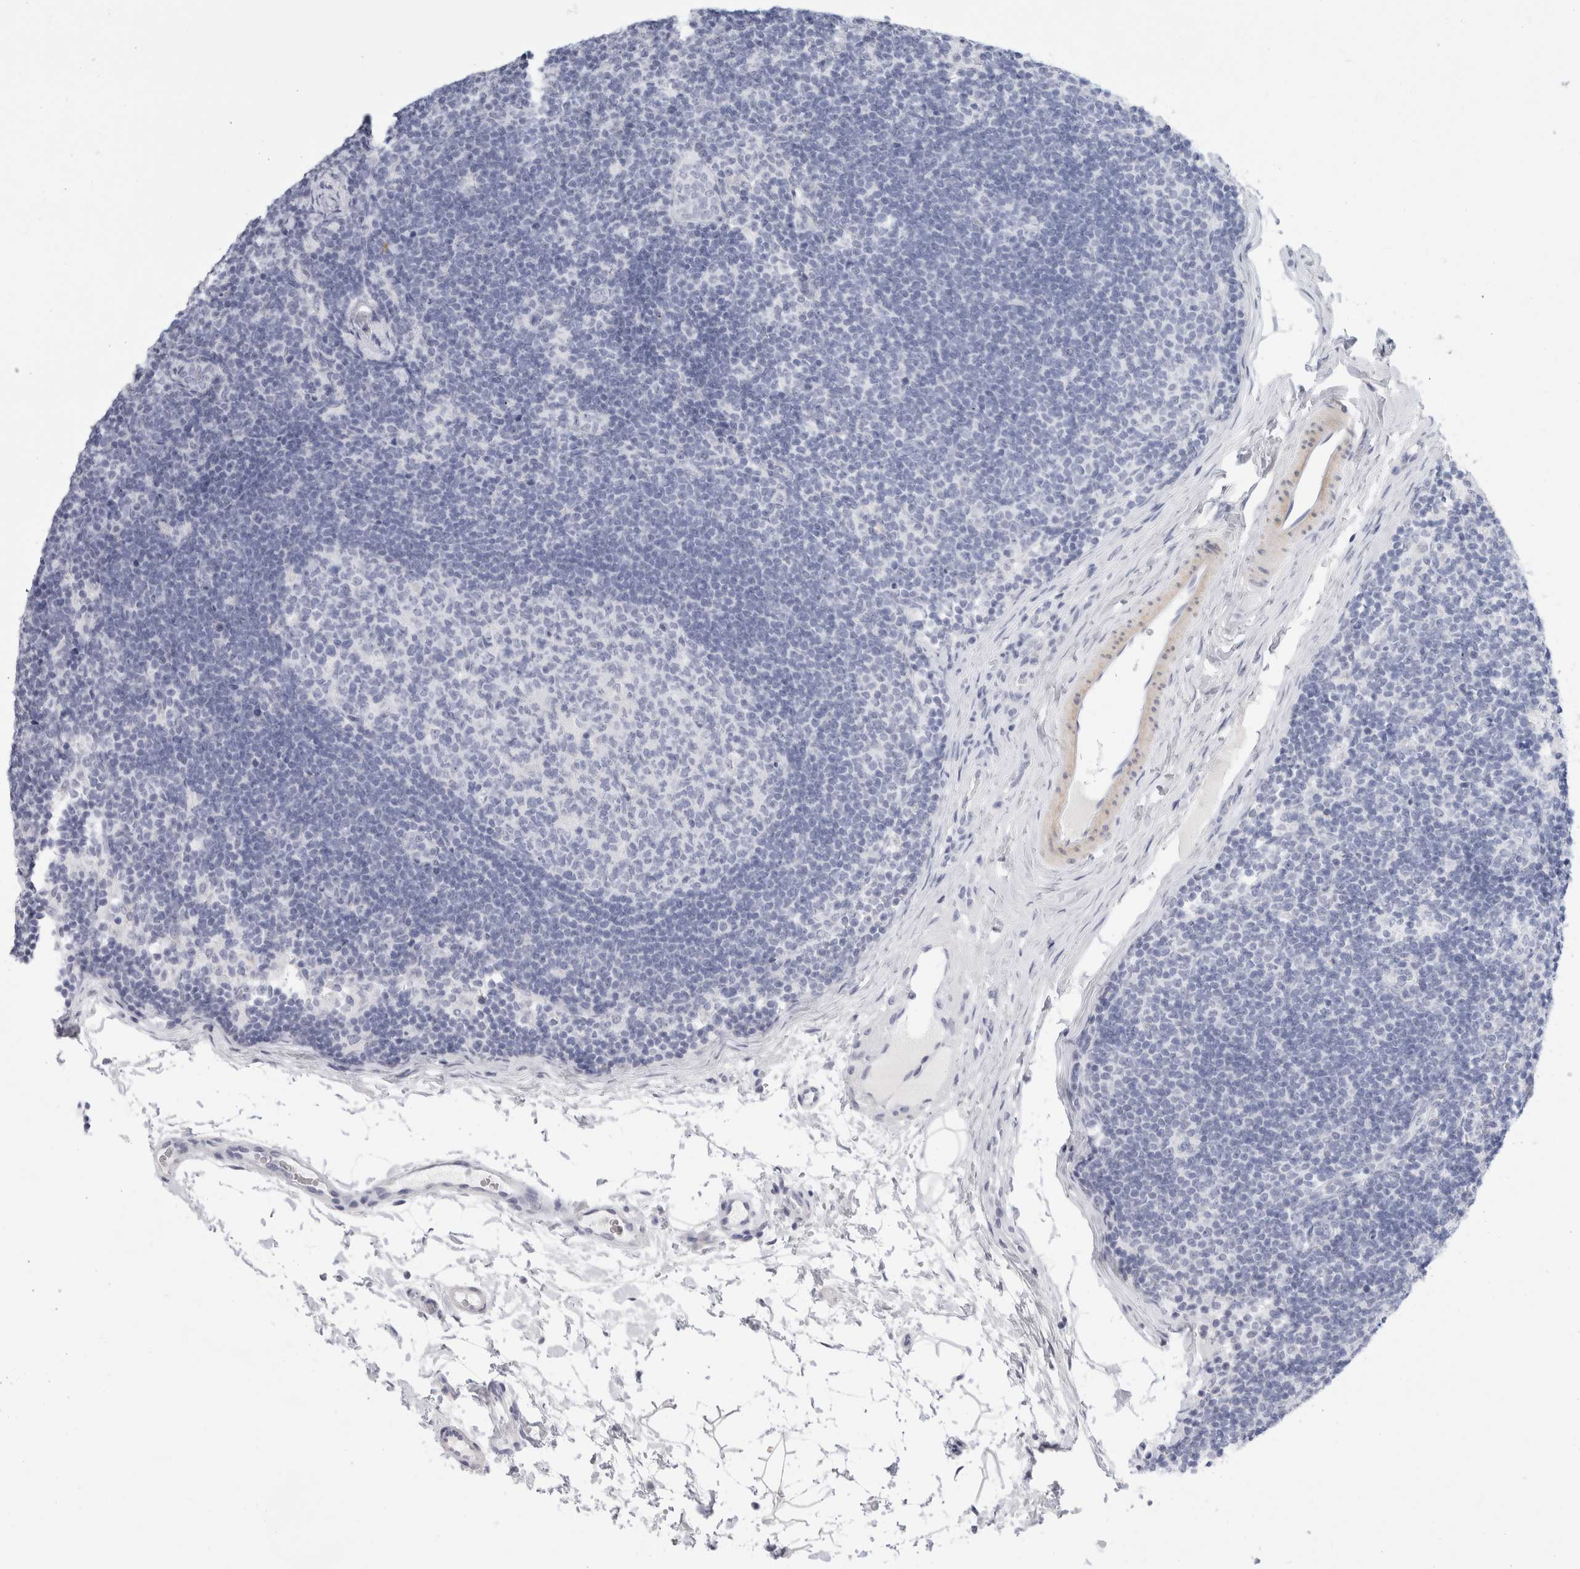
{"staining": {"intensity": "negative", "quantity": "none", "location": "none"}, "tissue": "lymph node", "cell_type": "Germinal center cells", "image_type": "normal", "snomed": [{"axis": "morphology", "description": "Normal tissue, NOS"}, {"axis": "topography", "description": "Lymph node"}], "caption": "This is a micrograph of IHC staining of benign lymph node, which shows no expression in germinal center cells. Nuclei are stained in blue.", "gene": "MUC15", "patient": {"sex": "female", "age": 22}}